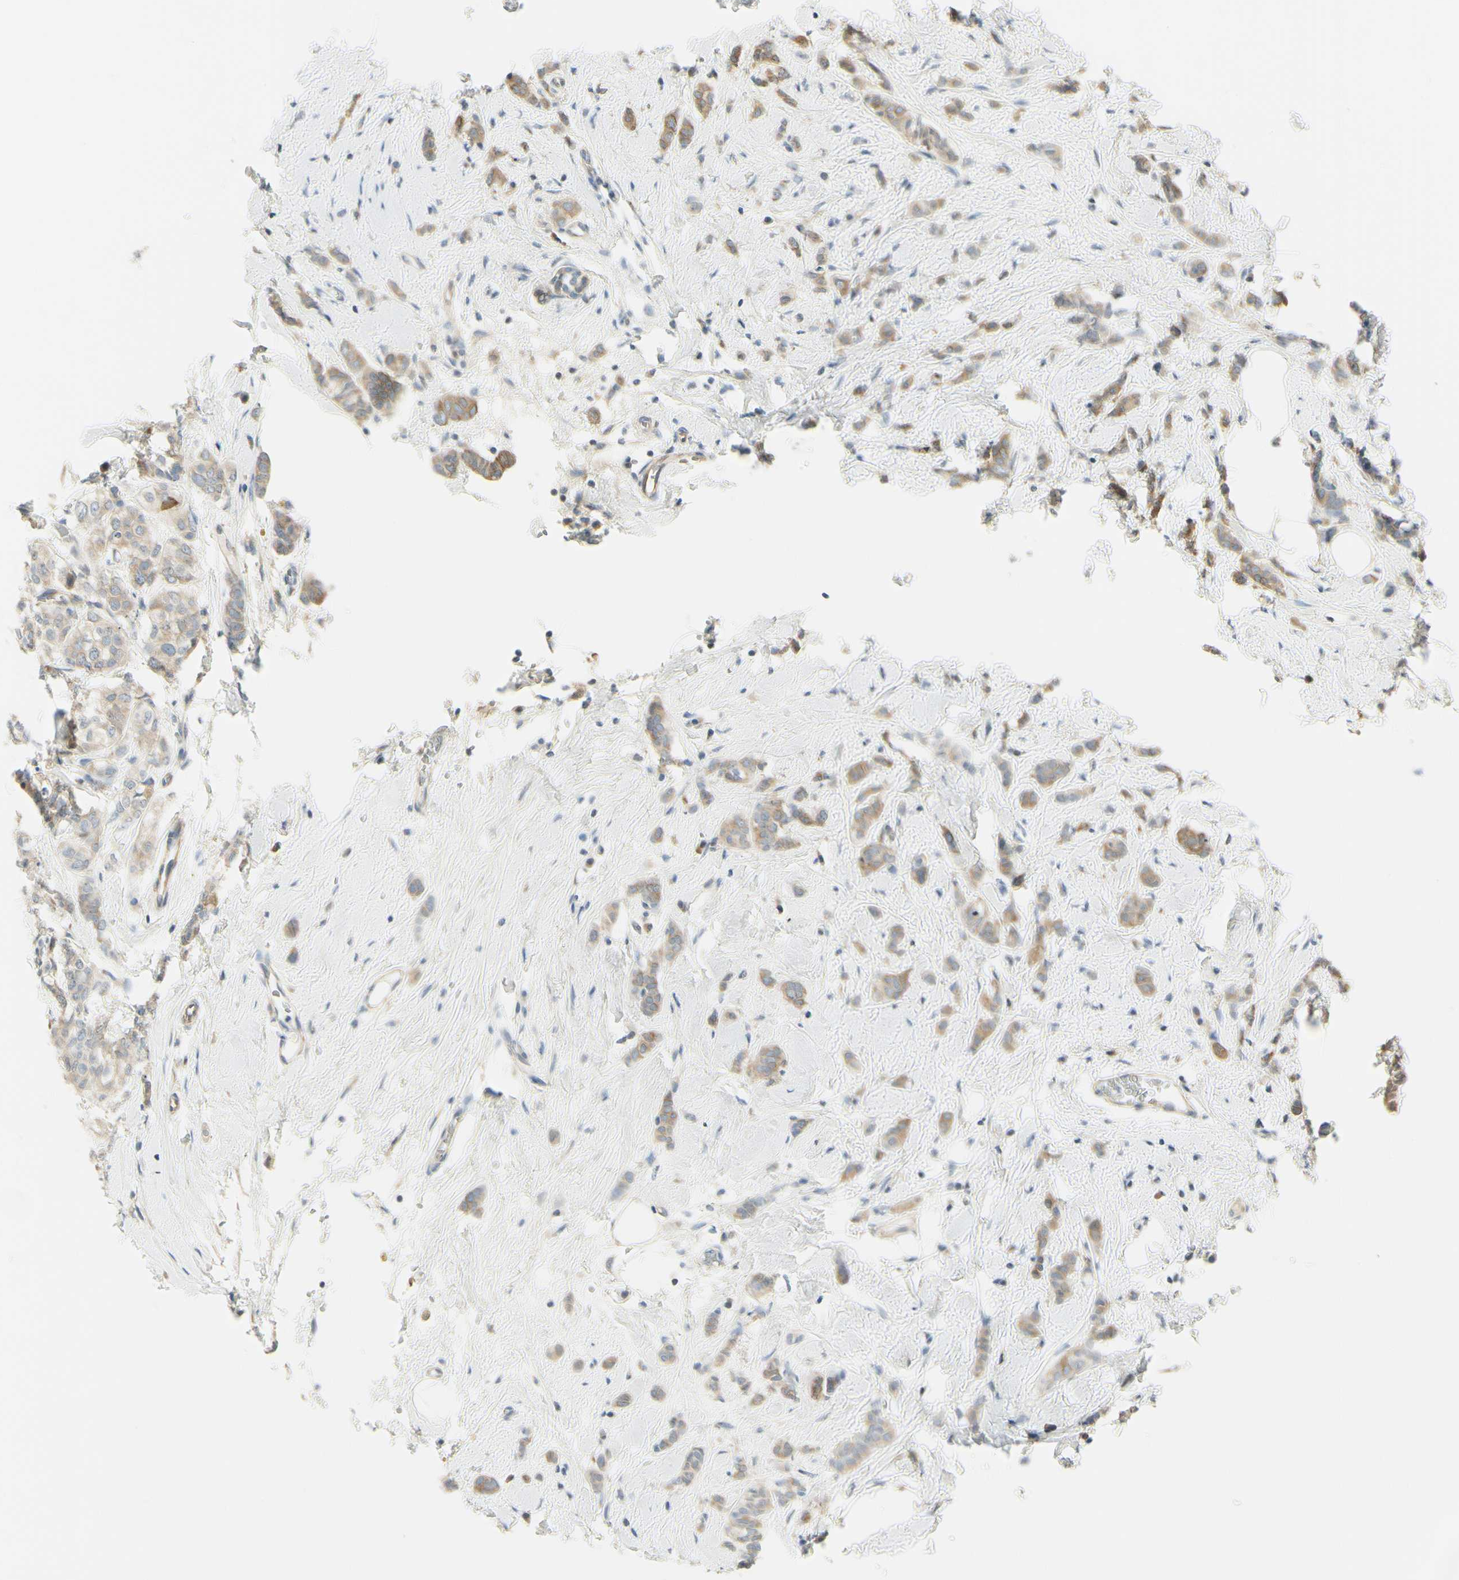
{"staining": {"intensity": "weak", "quantity": ">75%", "location": "cytoplasmic/membranous"}, "tissue": "breast cancer", "cell_type": "Tumor cells", "image_type": "cancer", "snomed": [{"axis": "morphology", "description": "Lobular carcinoma"}, {"axis": "topography", "description": "Breast"}], "caption": "An IHC photomicrograph of tumor tissue is shown. Protein staining in brown highlights weak cytoplasmic/membranous positivity in breast lobular carcinoma within tumor cells.", "gene": "IGDCC4", "patient": {"sex": "female", "age": 60}}